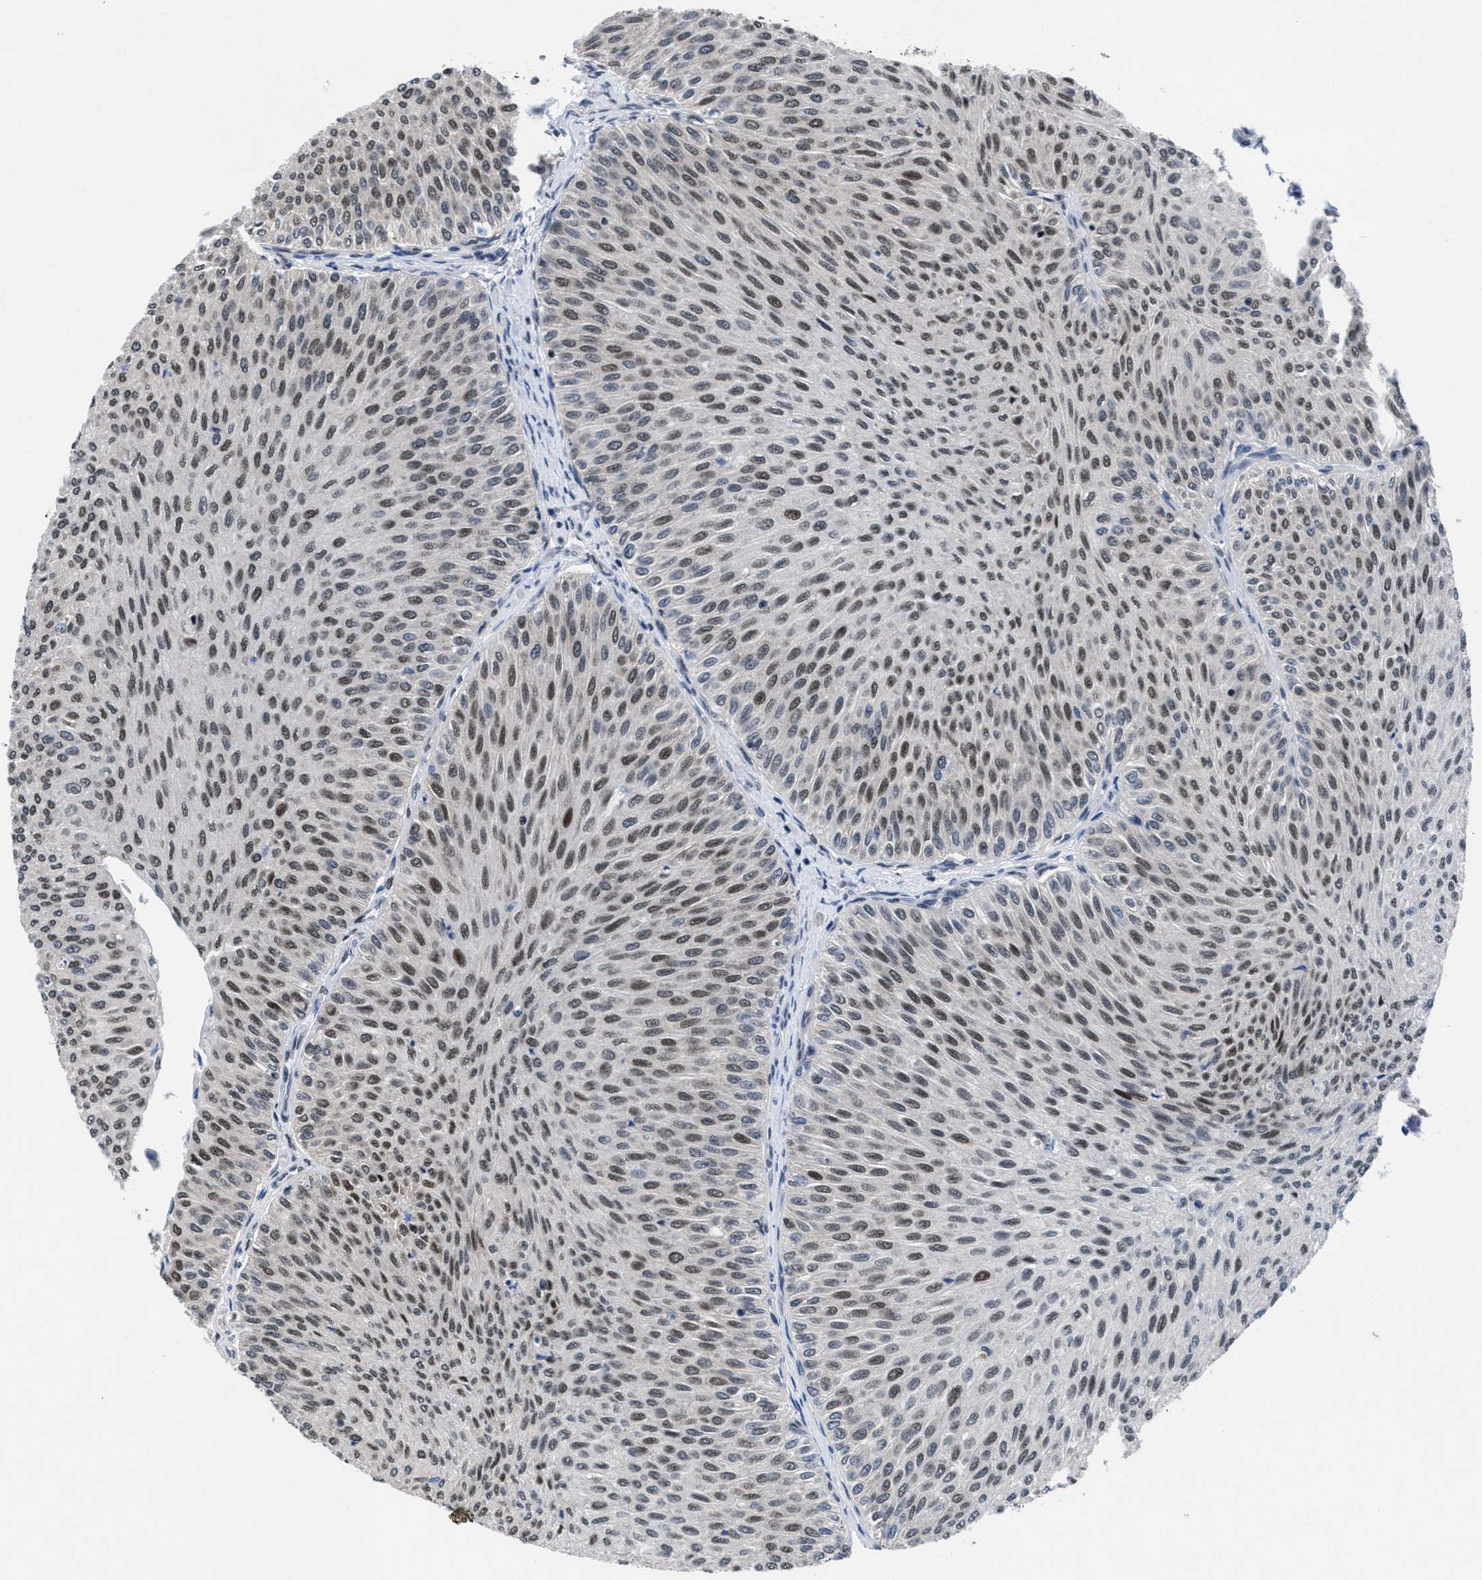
{"staining": {"intensity": "weak", "quantity": ">75%", "location": "nuclear"}, "tissue": "urothelial cancer", "cell_type": "Tumor cells", "image_type": "cancer", "snomed": [{"axis": "morphology", "description": "Urothelial carcinoma, Low grade"}, {"axis": "topography", "description": "Urinary bladder"}], "caption": "An IHC image of tumor tissue is shown. Protein staining in brown shows weak nuclear positivity in urothelial carcinoma (low-grade) within tumor cells.", "gene": "WDR81", "patient": {"sex": "male", "age": 78}}